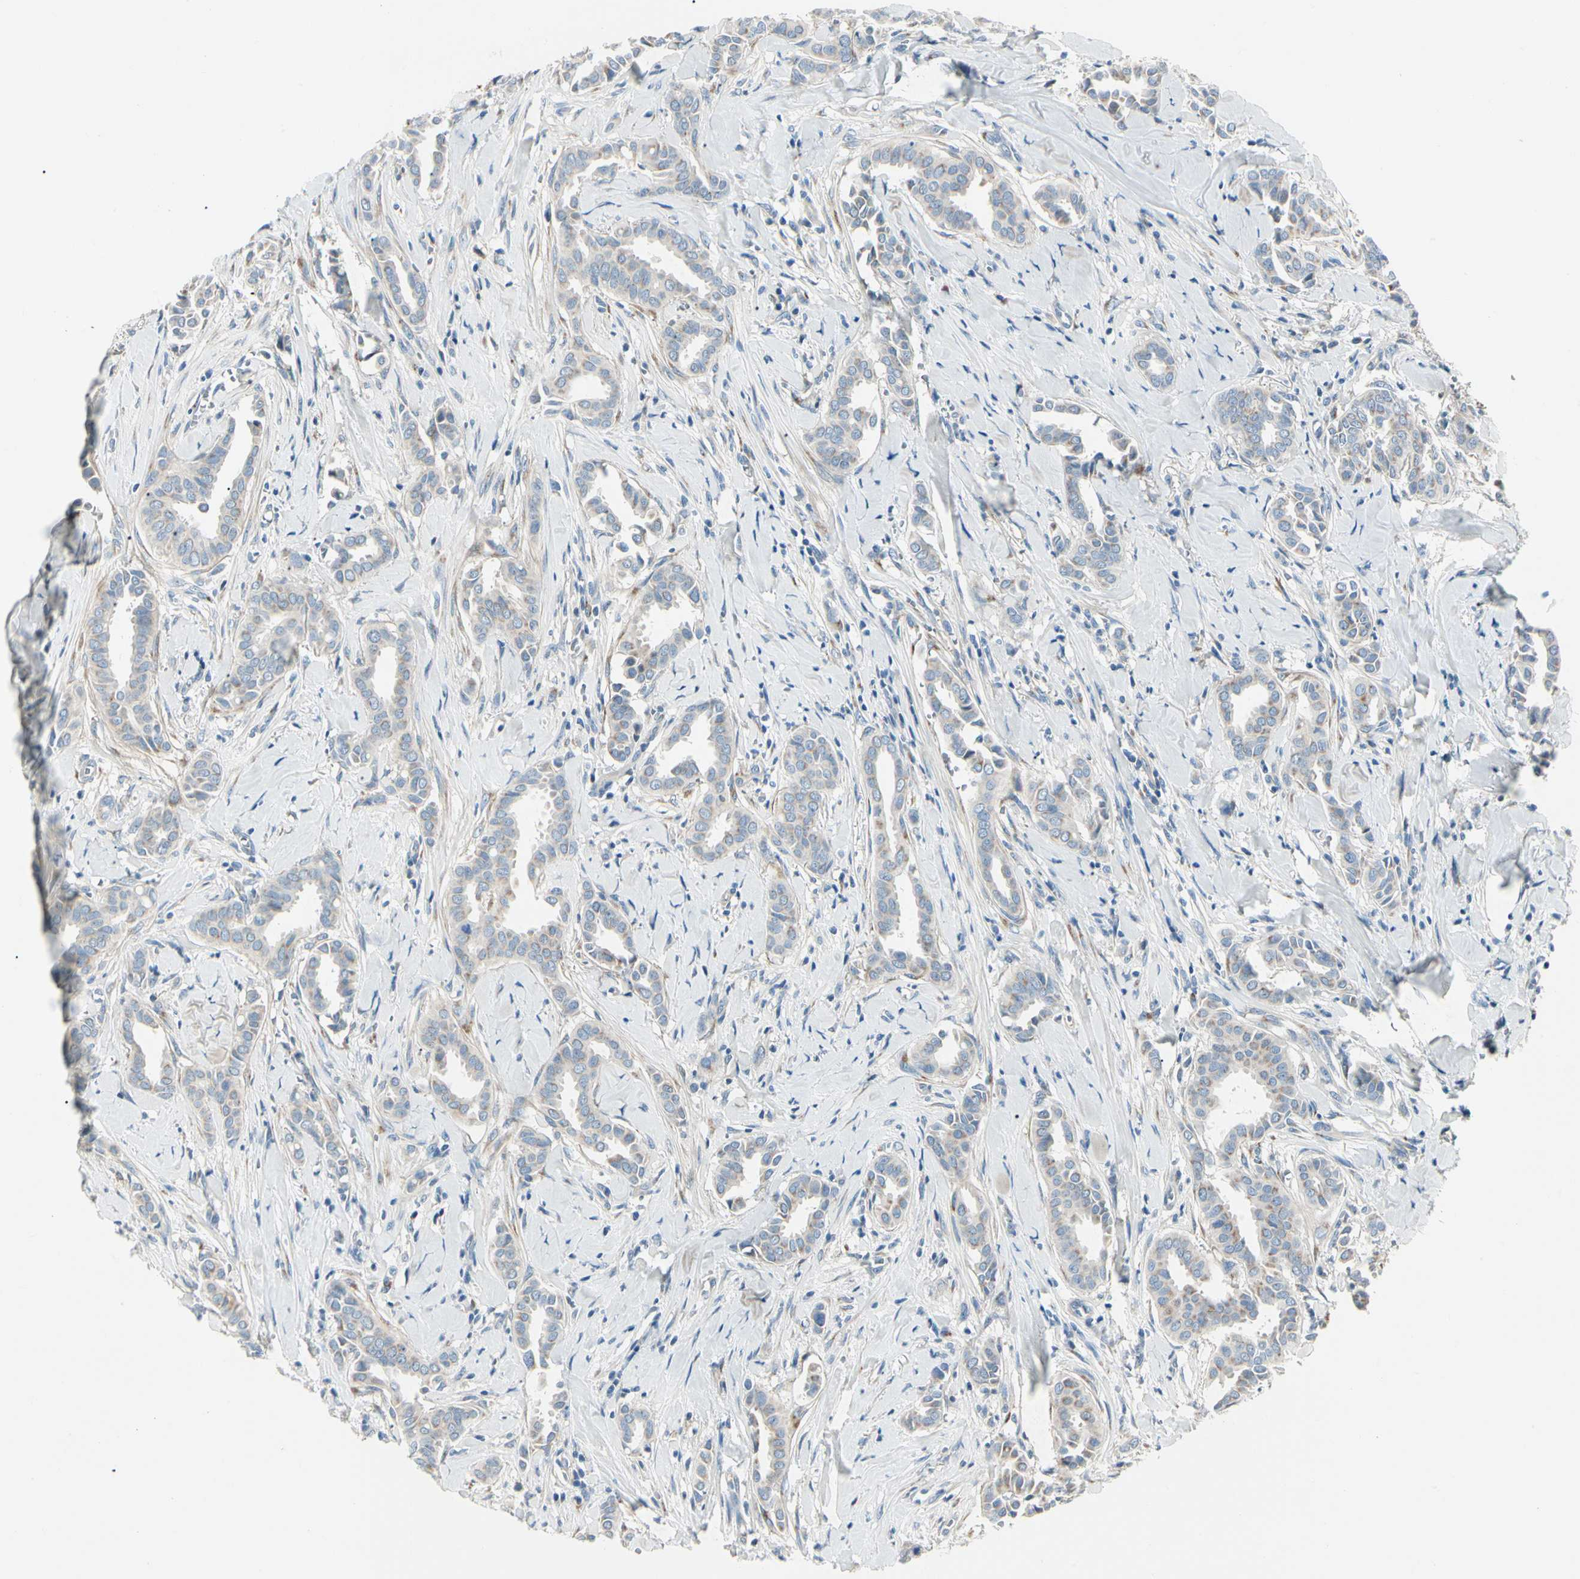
{"staining": {"intensity": "weak", "quantity": "25%-75%", "location": "cytoplasmic/membranous"}, "tissue": "head and neck cancer", "cell_type": "Tumor cells", "image_type": "cancer", "snomed": [{"axis": "morphology", "description": "Adenocarcinoma, NOS"}, {"axis": "topography", "description": "Salivary gland"}, {"axis": "topography", "description": "Head-Neck"}], "caption": "The immunohistochemical stain shows weak cytoplasmic/membranous positivity in tumor cells of head and neck cancer (adenocarcinoma) tissue.", "gene": "ABCA3", "patient": {"sex": "female", "age": 59}}